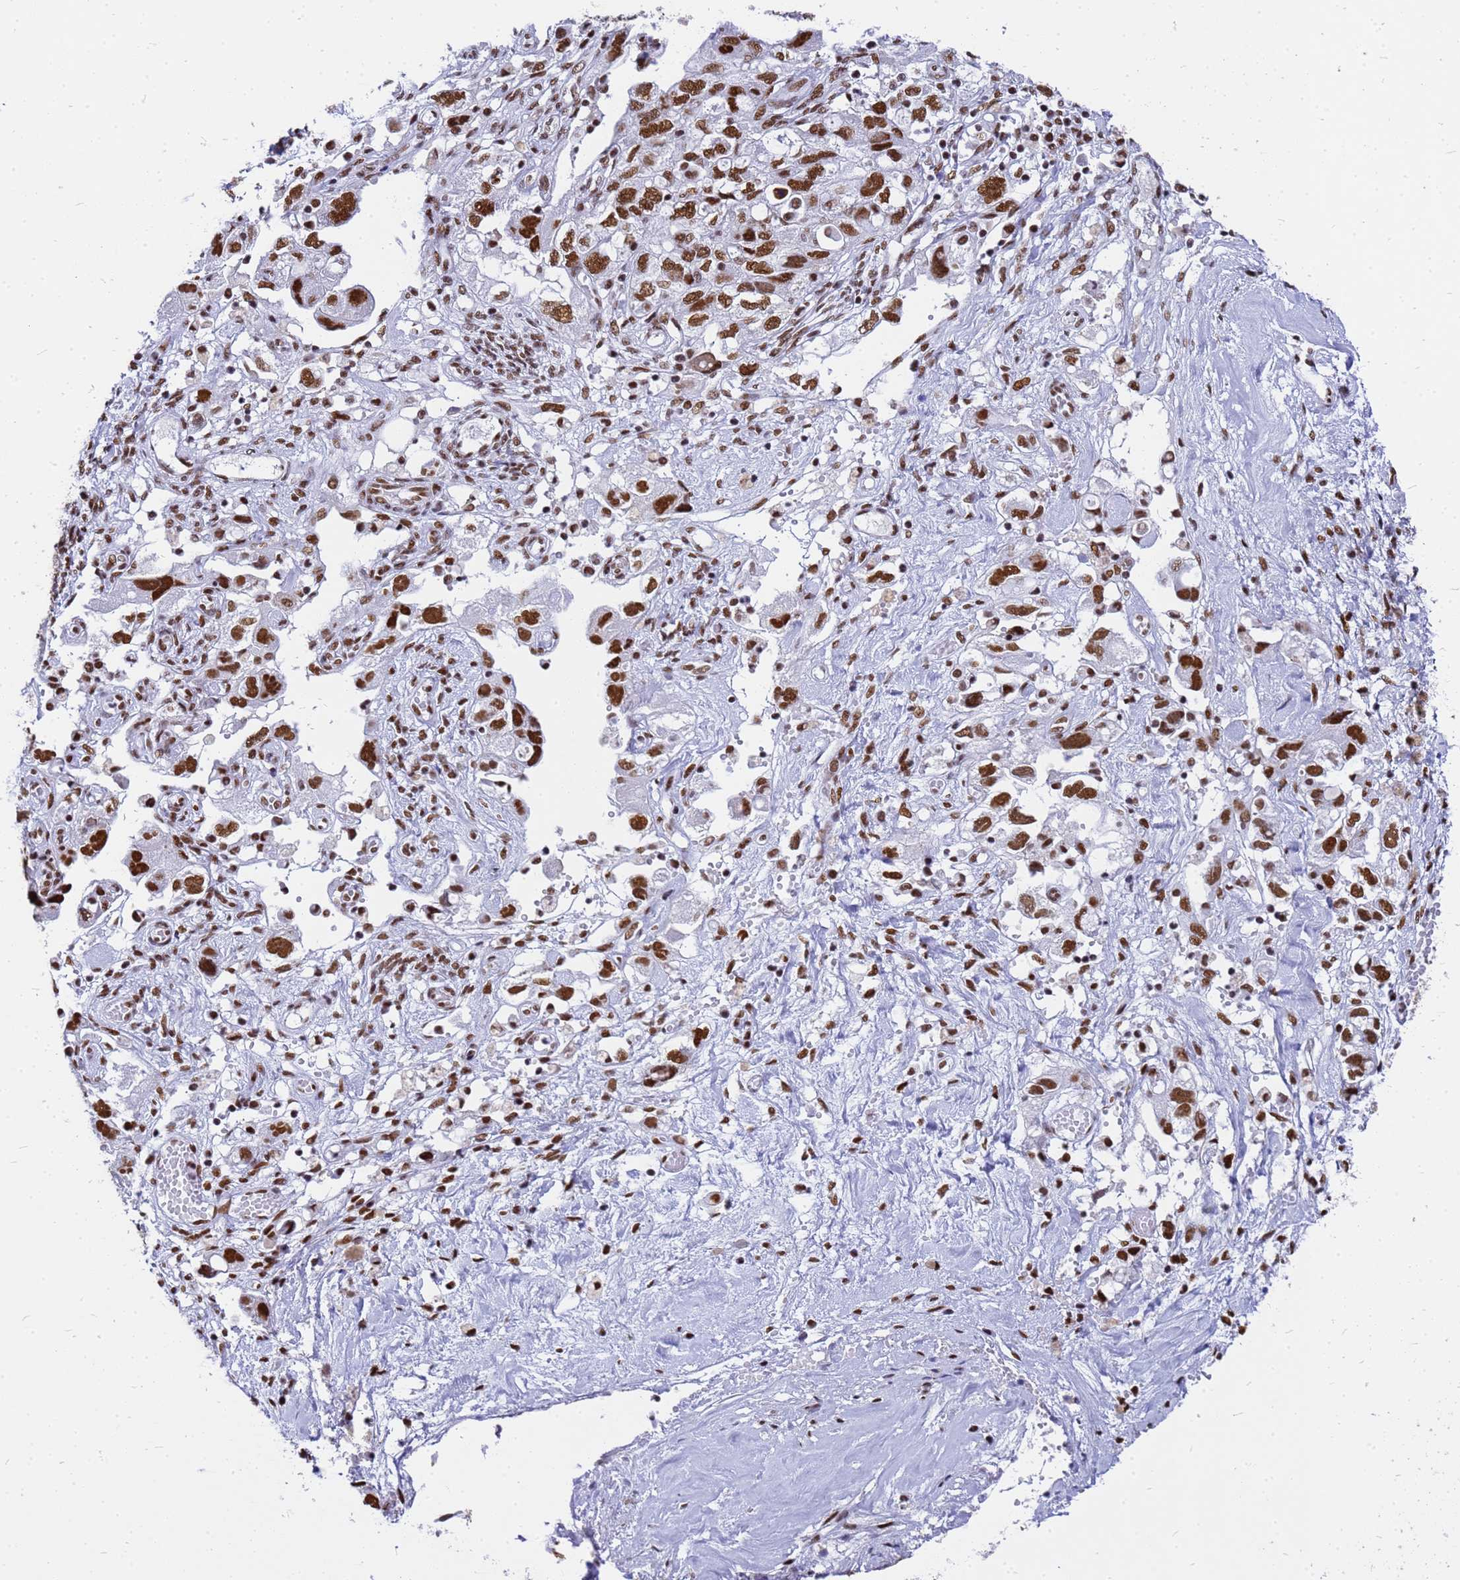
{"staining": {"intensity": "strong", "quantity": ">75%", "location": "nuclear"}, "tissue": "ovarian cancer", "cell_type": "Tumor cells", "image_type": "cancer", "snomed": [{"axis": "morphology", "description": "Carcinoma, NOS"}, {"axis": "morphology", "description": "Cystadenocarcinoma, serous, NOS"}, {"axis": "topography", "description": "Ovary"}], "caption": "This image shows serous cystadenocarcinoma (ovarian) stained with immunohistochemistry to label a protein in brown. The nuclear of tumor cells show strong positivity for the protein. Nuclei are counter-stained blue.", "gene": "SART3", "patient": {"sex": "female", "age": 69}}